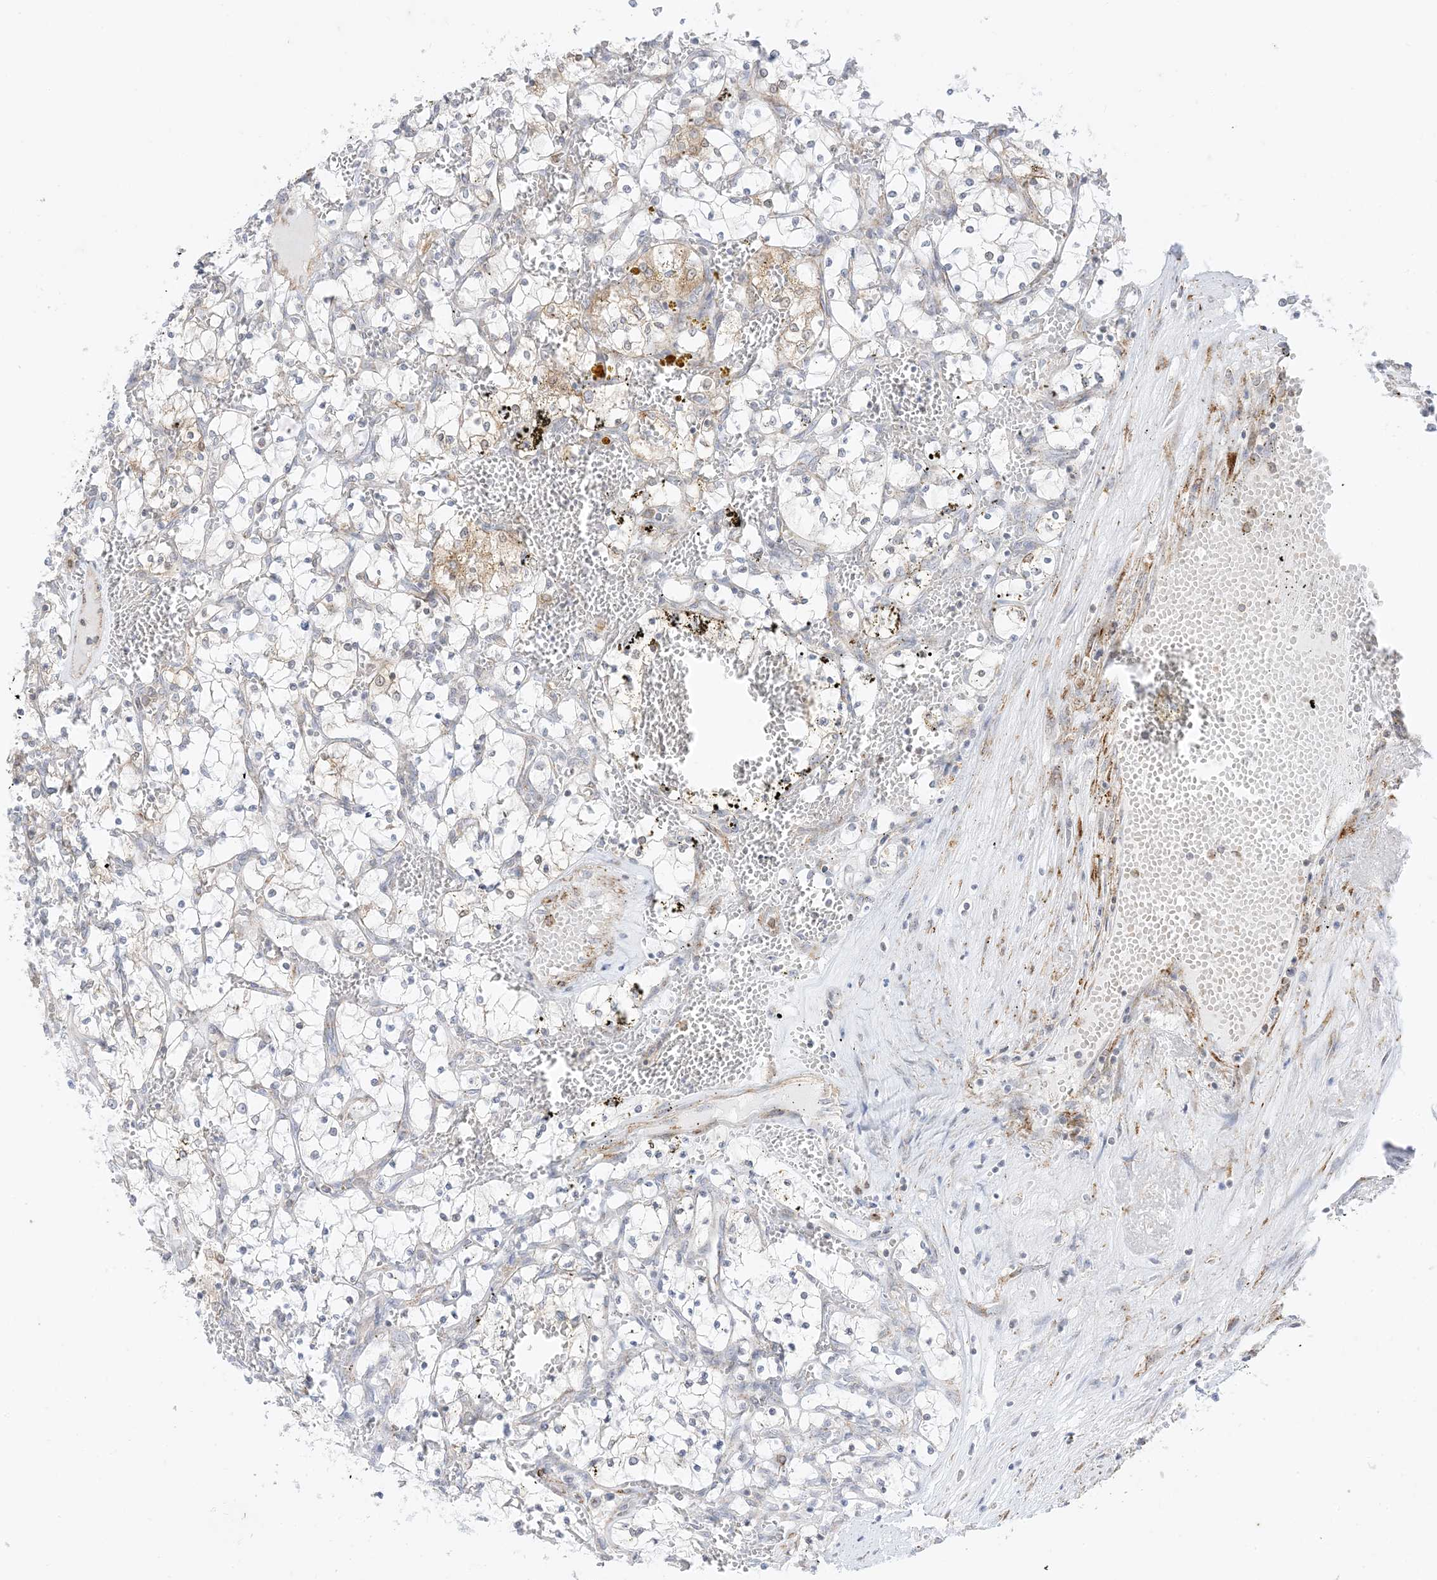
{"staining": {"intensity": "weak", "quantity": "<25%", "location": "cytoplasmic/membranous"}, "tissue": "renal cancer", "cell_type": "Tumor cells", "image_type": "cancer", "snomed": [{"axis": "morphology", "description": "Adenocarcinoma, NOS"}, {"axis": "topography", "description": "Kidney"}], "caption": "A photomicrograph of human renal cancer (adenocarcinoma) is negative for staining in tumor cells.", "gene": "RAC1", "patient": {"sex": "female", "age": 69}}